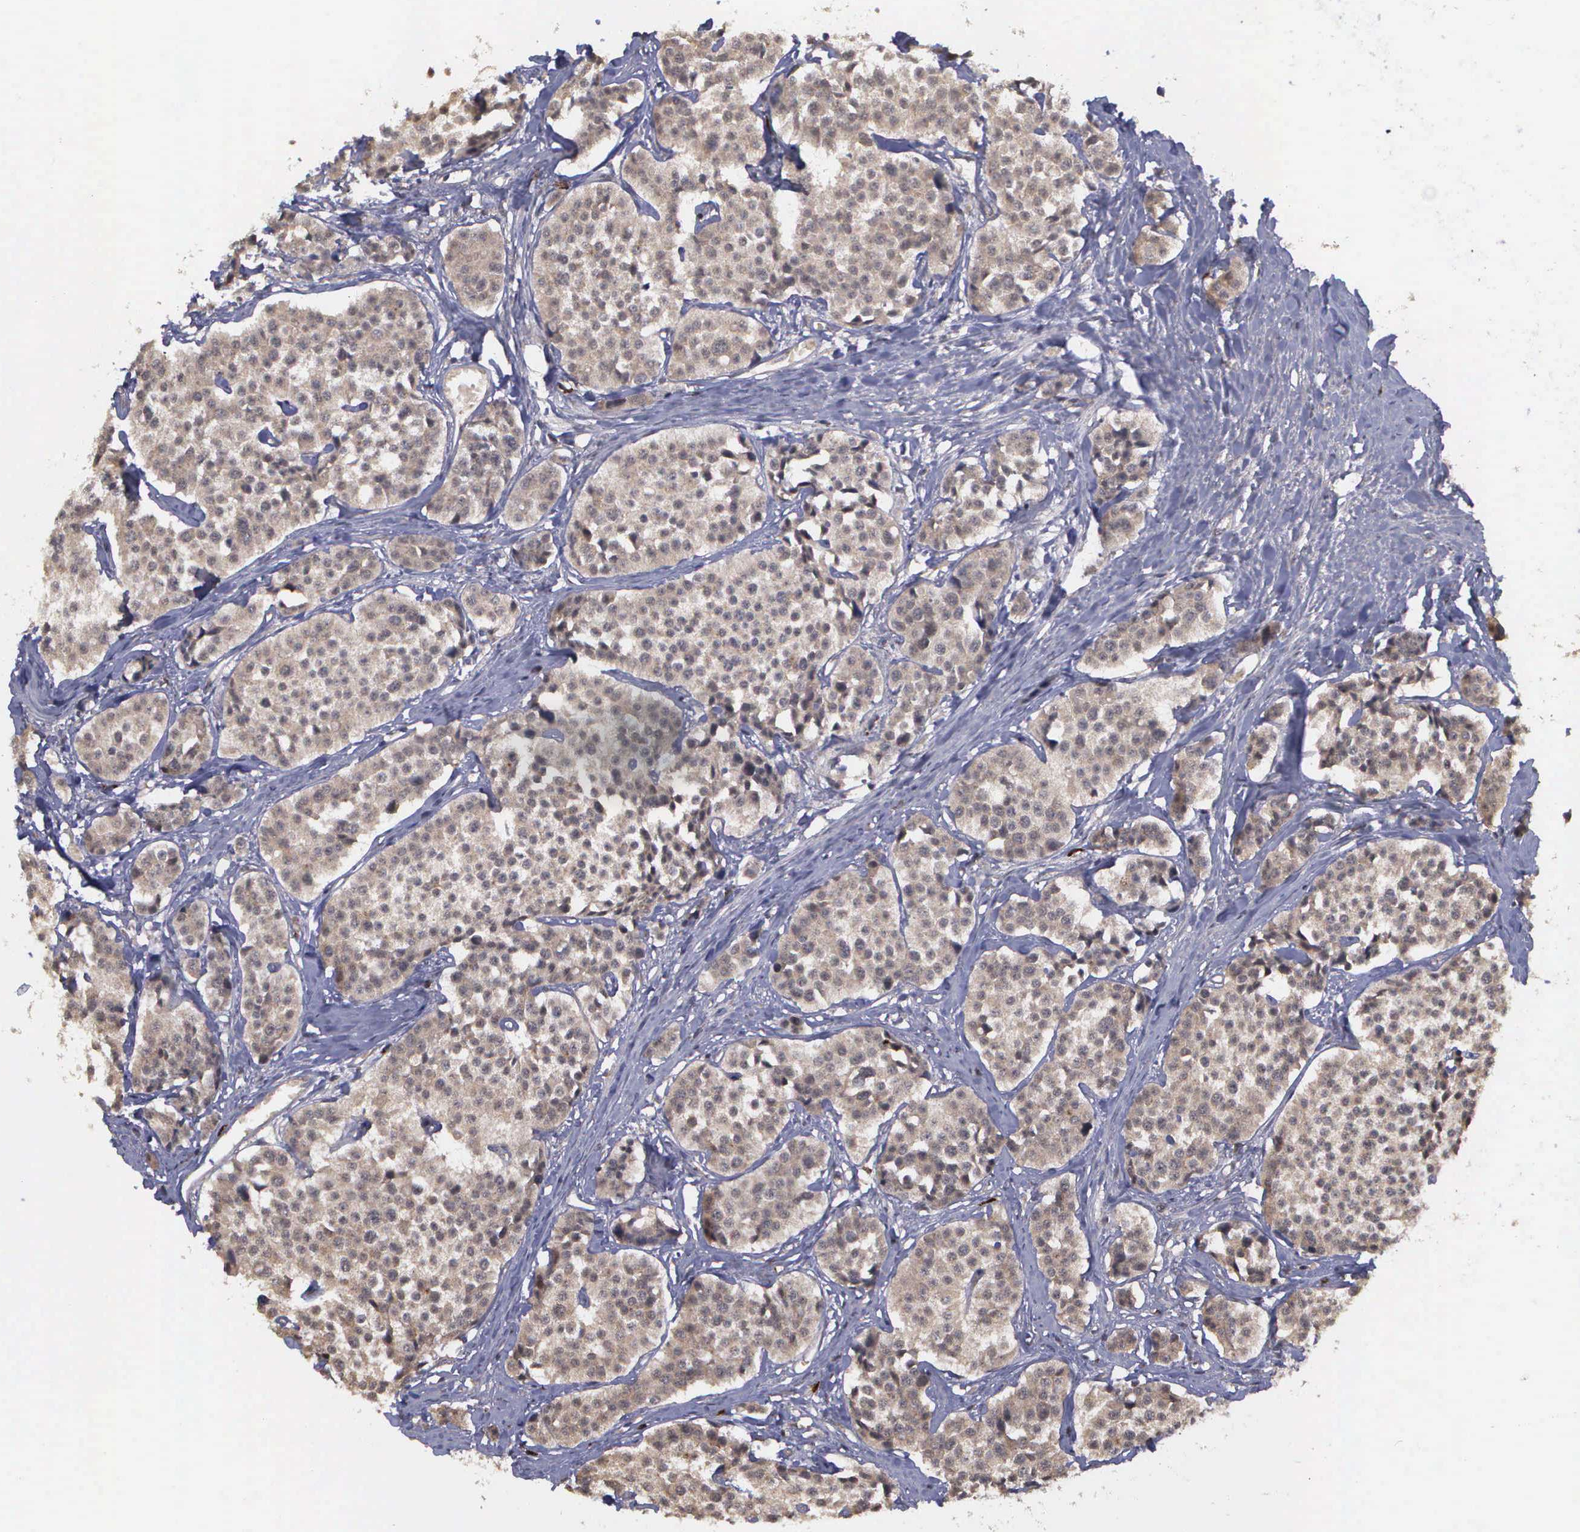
{"staining": {"intensity": "weak", "quantity": ">75%", "location": "cytoplasmic/membranous"}, "tissue": "carcinoid", "cell_type": "Tumor cells", "image_type": "cancer", "snomed": [{"axis": "morphology", "description": "Carcinoid, malignant, NOS"}, {"axis": "topography", "description": "Small intestine"}], "caption": "Carcinoid was stained to show a protein in brown. There is low levels of weak cytoplasmic/membranous expression in about >75% of tumor cells. The protein of interest is shown in brown color, while the nuclei are stained blue.", "gene": "MAP3K9", "patient": {"sex": "male", "age": 60}}